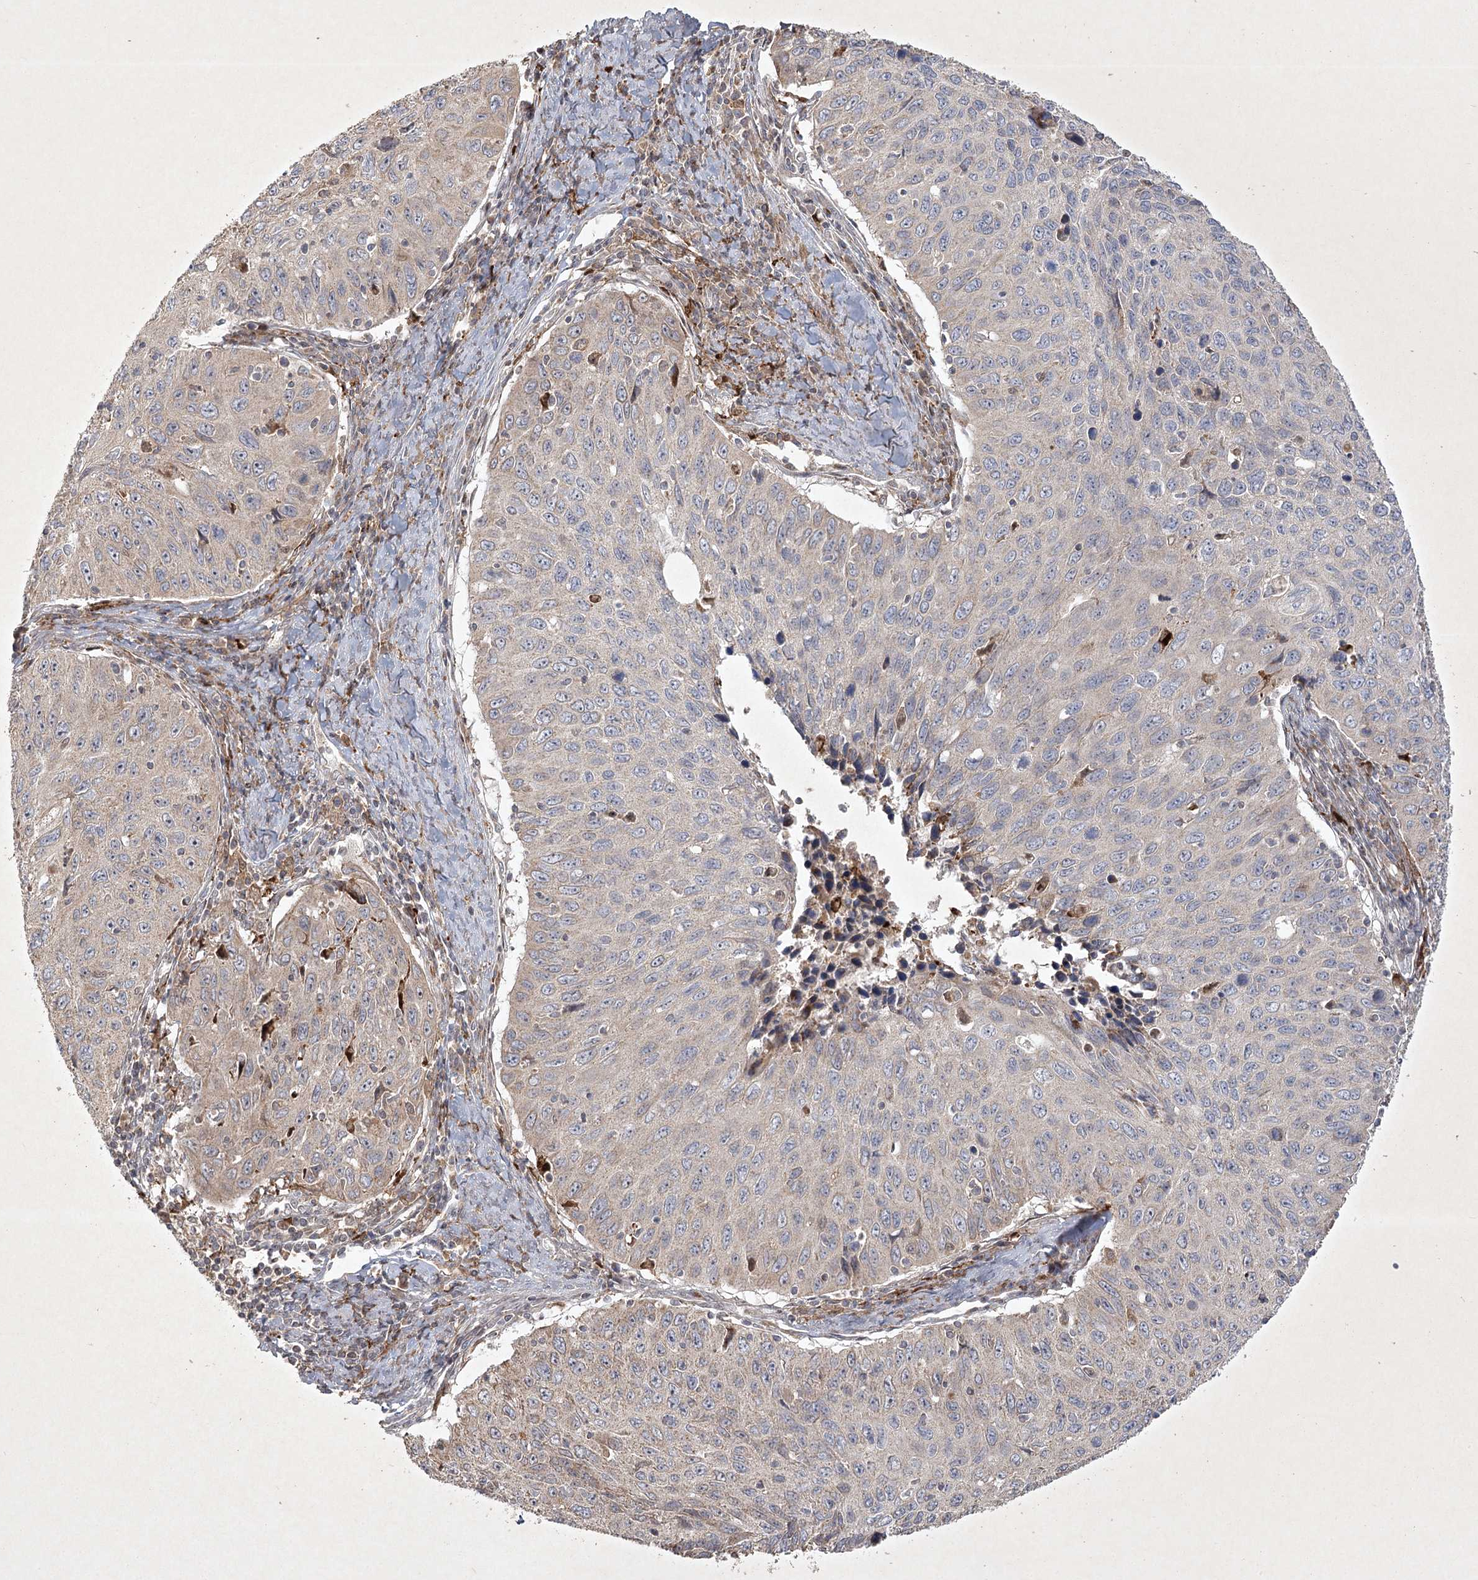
{"staining": {"intensity": "weak", "quantity": "<25%", "location": "cytoplasmic/membranous"}, "tissue": "cervical cancer", "cell_type": "Tumor cells", "image_type": "cancer", "snomed": [{"axis": "morphology", "description": "Squamous cell carcinoma, NOS"}, {"axis": "topography", "description": "Cervix"}], "caption": "This is a micrograph of IHC staining of cervical cancer (squamous cell carcinoma), which shows no staining in tumor cells. (IHC, brightfield microscopy, high magnification).", "gene": "KBTBD4", "patient": {"sex": "female", "age": 53}}